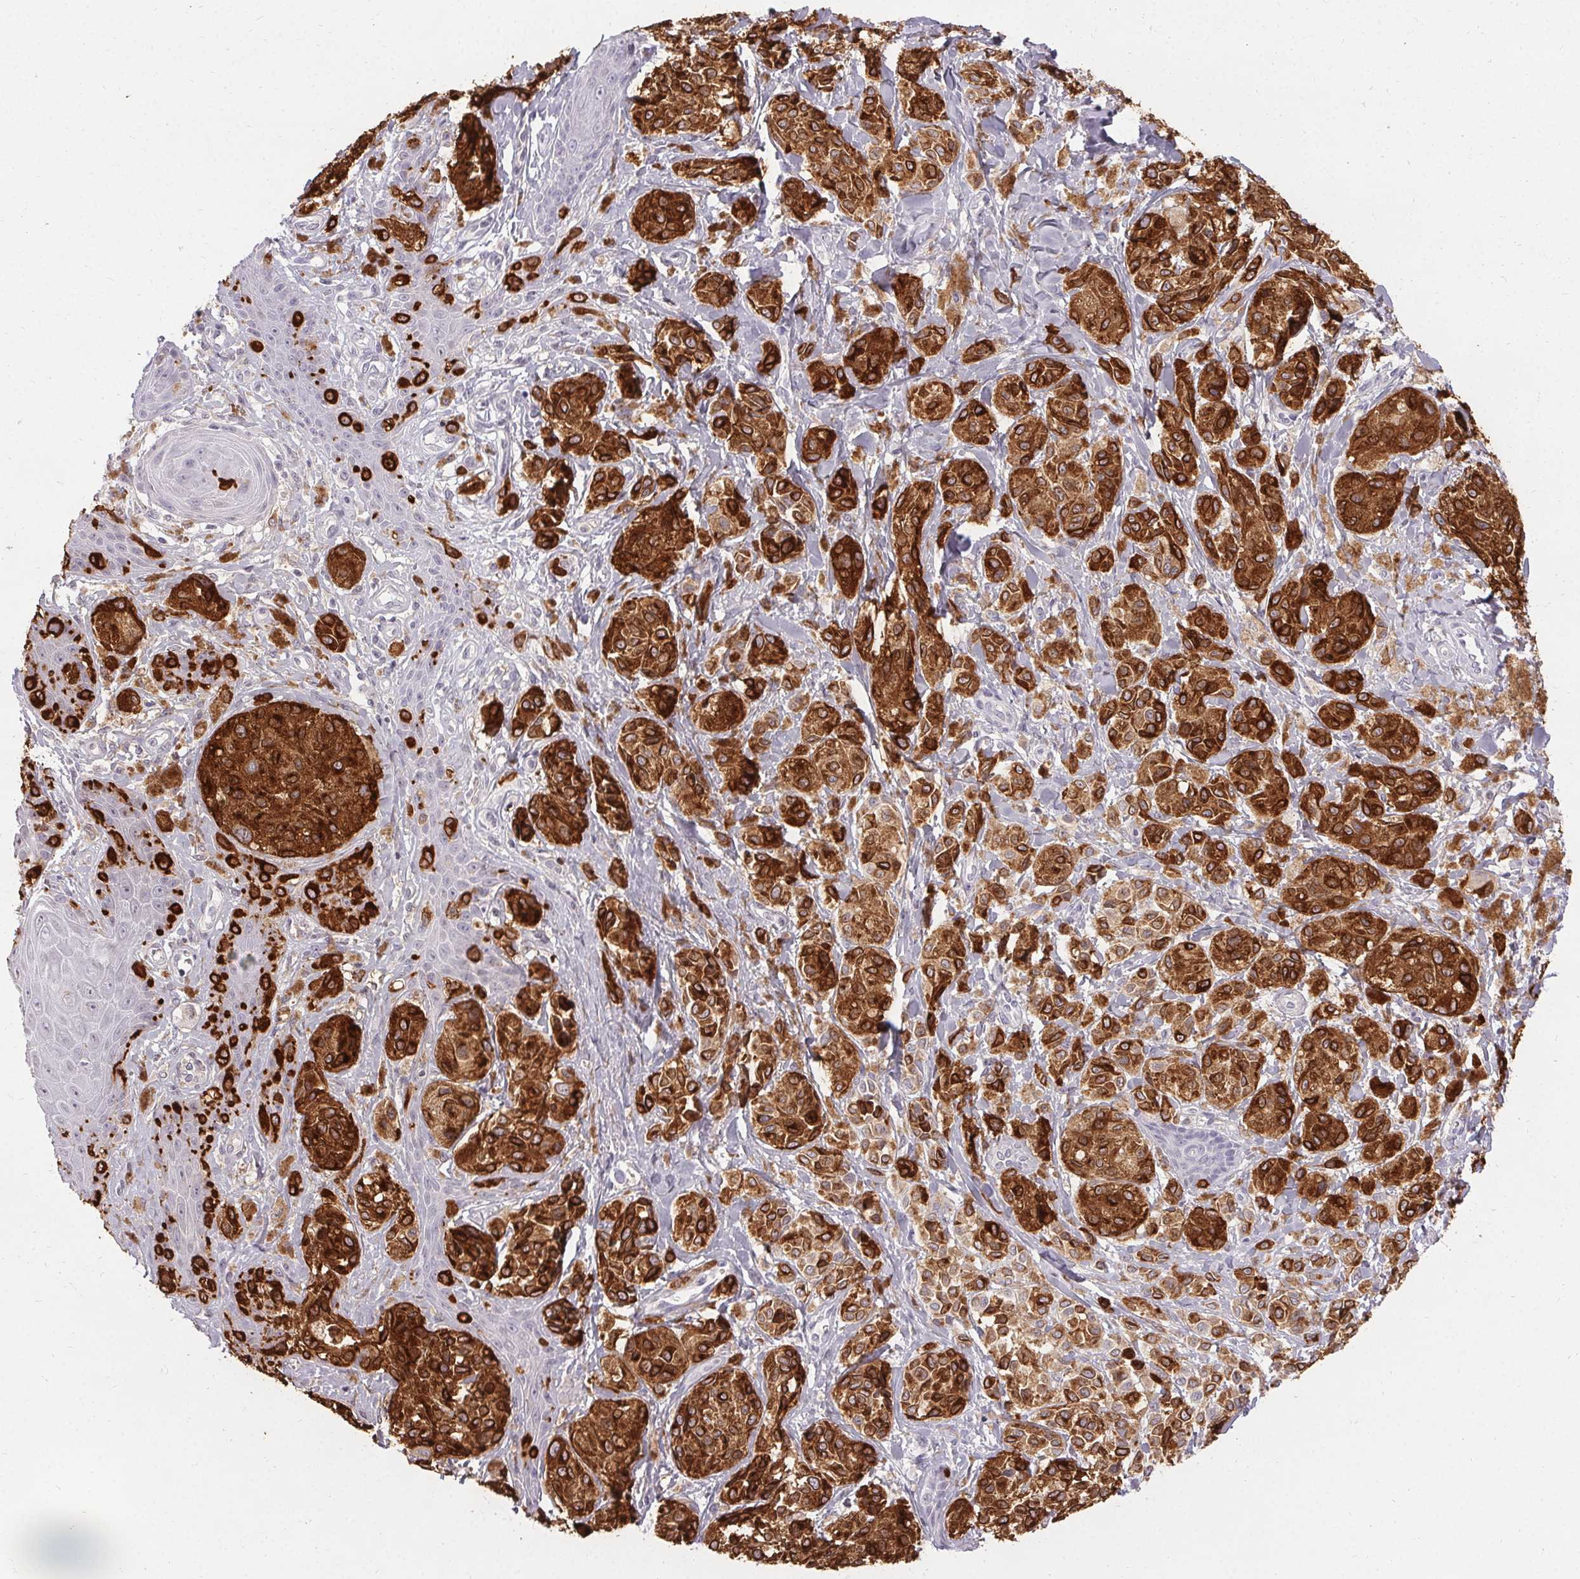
{"staining": {"intensity": "strong", "quantity": "25%-75%", "location": "cytoplasmic/membranous"}, "tissue": "melanoma", "cell_type": "Tumor cells", "image_type": "cancer", "snomed": [{"axis": "morphology", "description": "Malignant melanoma, NOS"}, {"axis": "topography", "description": "Skin"}], "caption": "Protein analysis of melanoma tissue shows strong cytoplasmic/membranous expression in about 25%-75% of tumor cells.", "gene": "PMEL", "patient": {"sex": "female", "age": 80}}